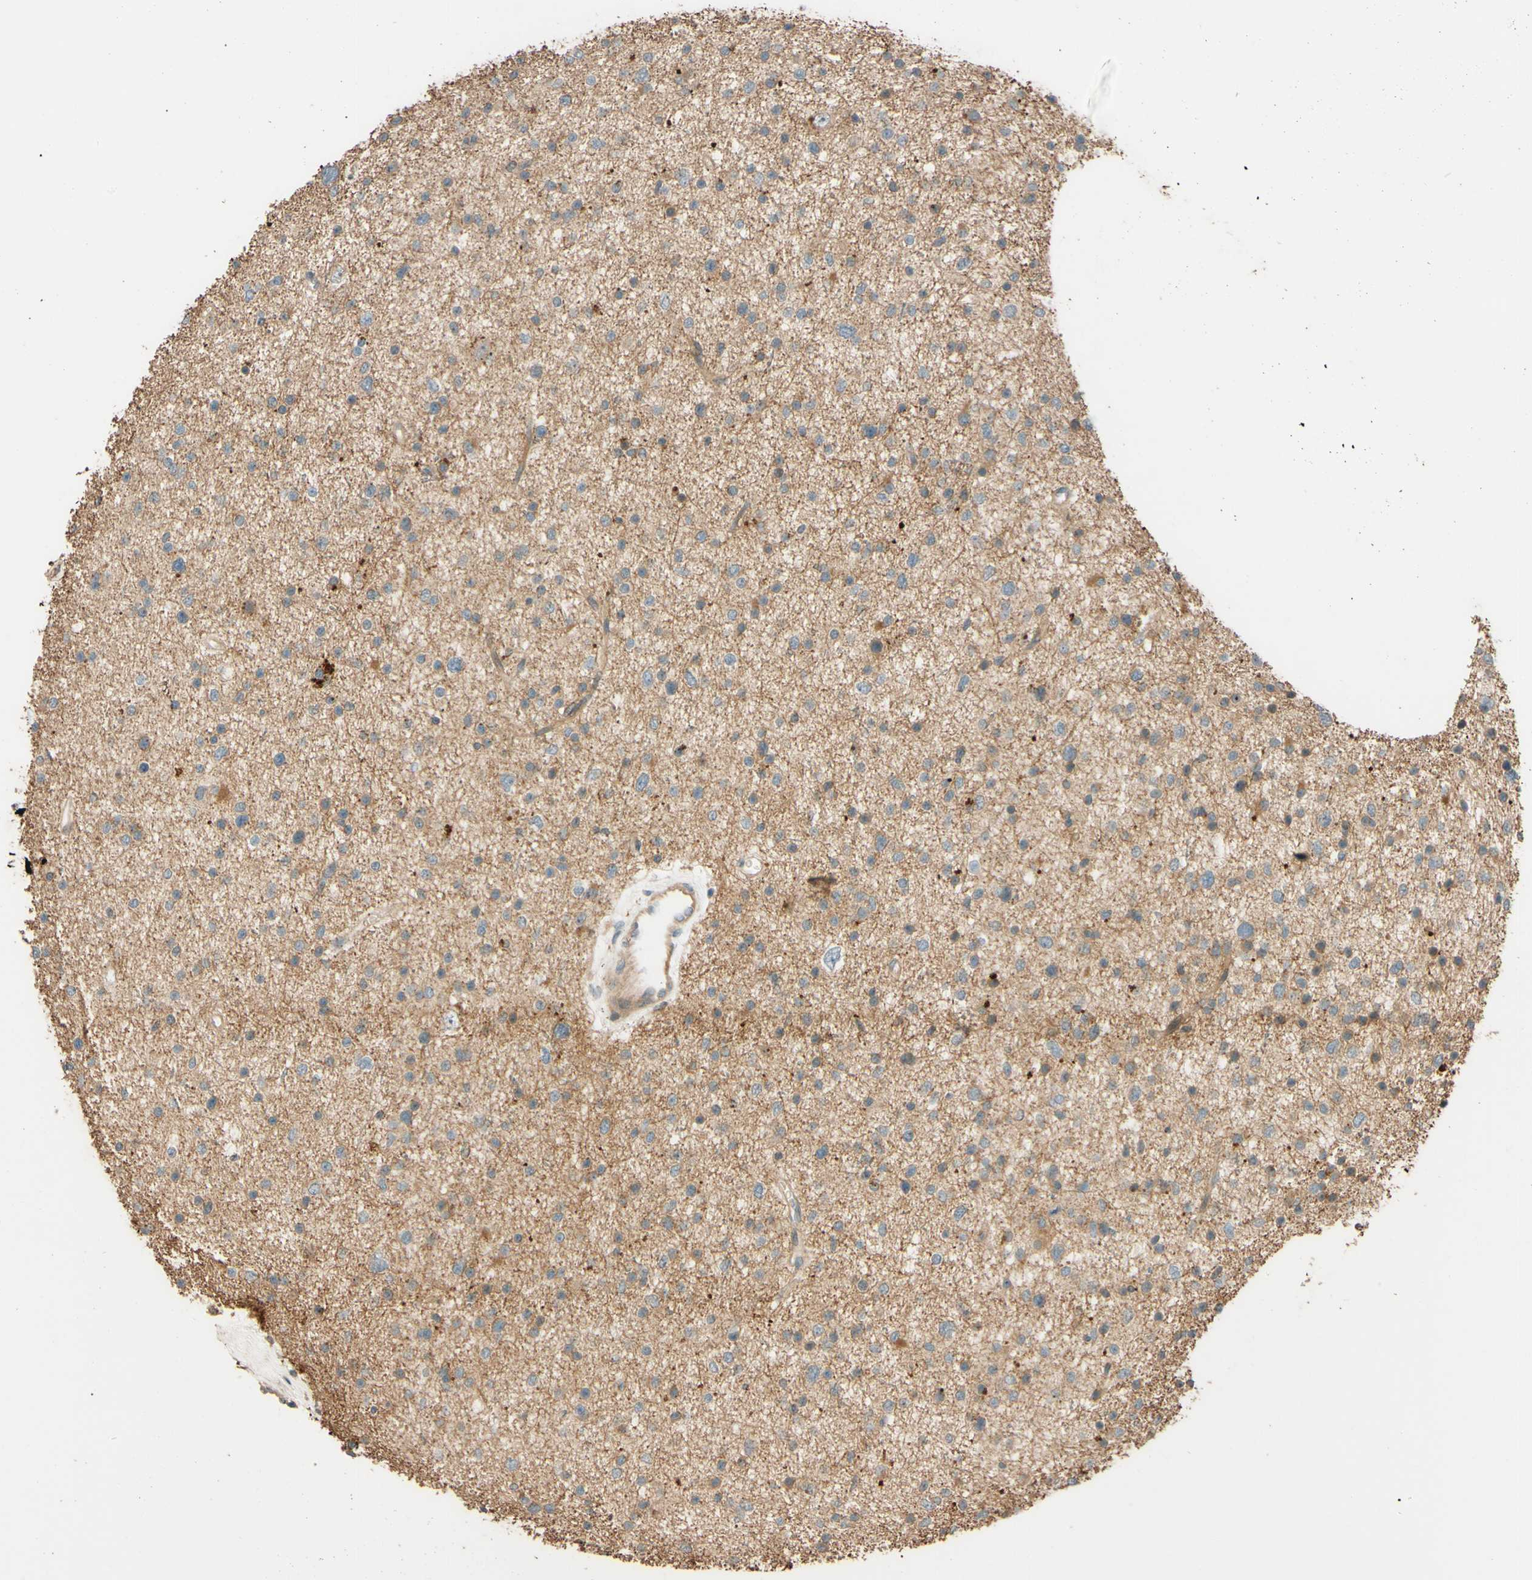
{"staining": {"intensity": "weak", "quantity": "25%-75%", "location": "cytoplasmic/membranous"}, "tissue": "glioma", "cell_type": "Tumor cells", "image_type": "cancer", "snomed": [{"axis": "morphology", "description": "Glioma, malignant, Low grade"}, {"axis": "topography", "description": "Brain"}], "caption": "The micrograph displays a brown stain indicating the presence of a protein in the cytoplasmic/membranous of tumor cells in glioma.", "gene": "RNF19A", "patient": {"sex": "female", "age": 37}}